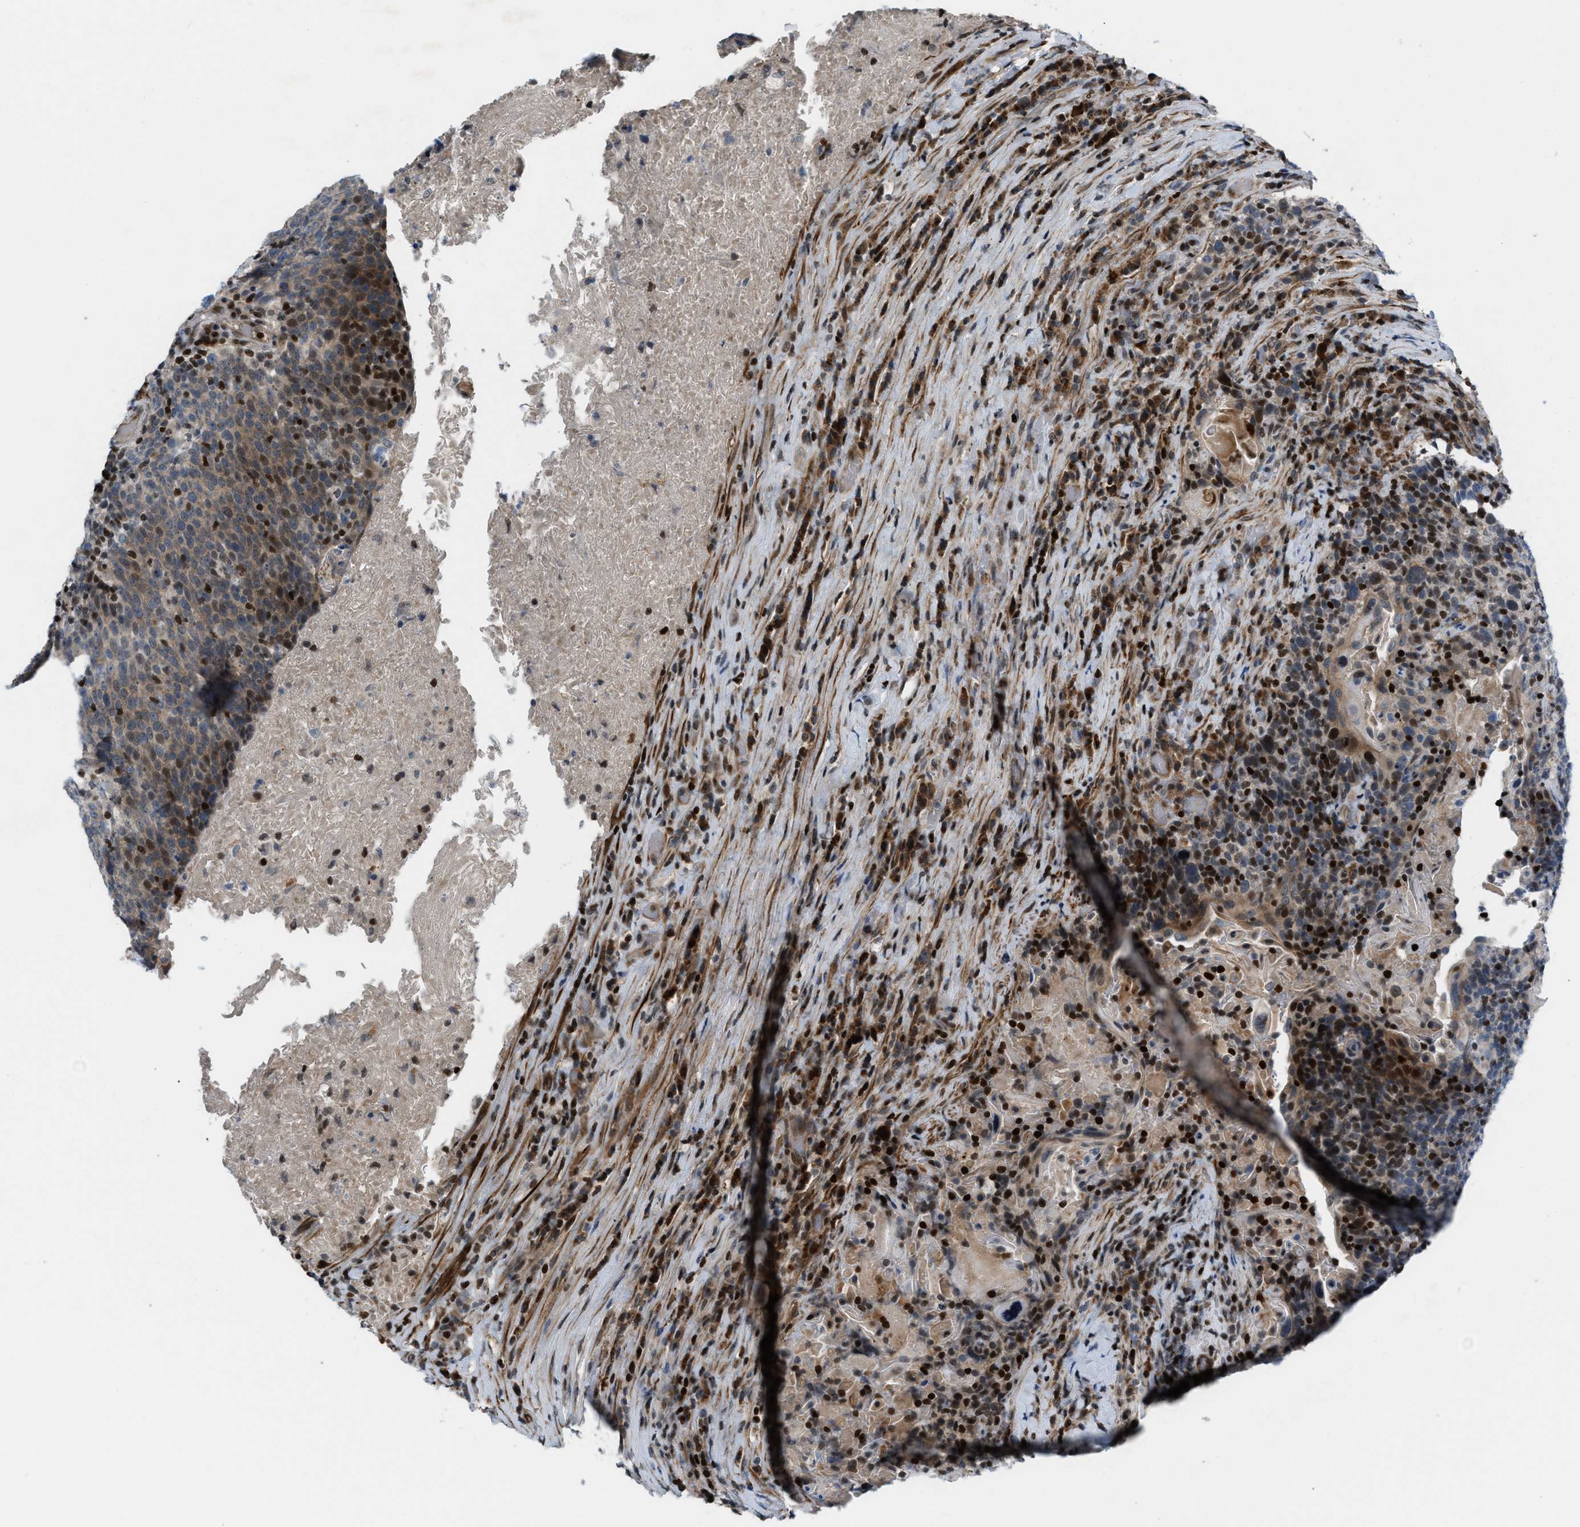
{"staining": {"intensity": "weak", "quantity": "<25%", "location": "cytoplasmic/membranous,nuclear"}, "tissue": "head and neck cancer", "cell_type": "Tumor cells", "image_type": "cancer", "snomed": [{"axis": "morphology", "description": "Squamous cell carcinoma, NOS"}, {"axis": "morphology", "description": "Squamous cell carcinoma, metastatic, NOS"}, {"axis": "topography", "description": "Lymph node"}, {"axis": "topography", "description": "Head-Neck"}], "caption": "Head and neck cancer (metastatic squamous cell carcinoma) stained for a protein using immunohistochemistry exhibits no positivity tumor cells.", "gene": "ZNF276", "patient": {"sex": "male", "age": 62}}